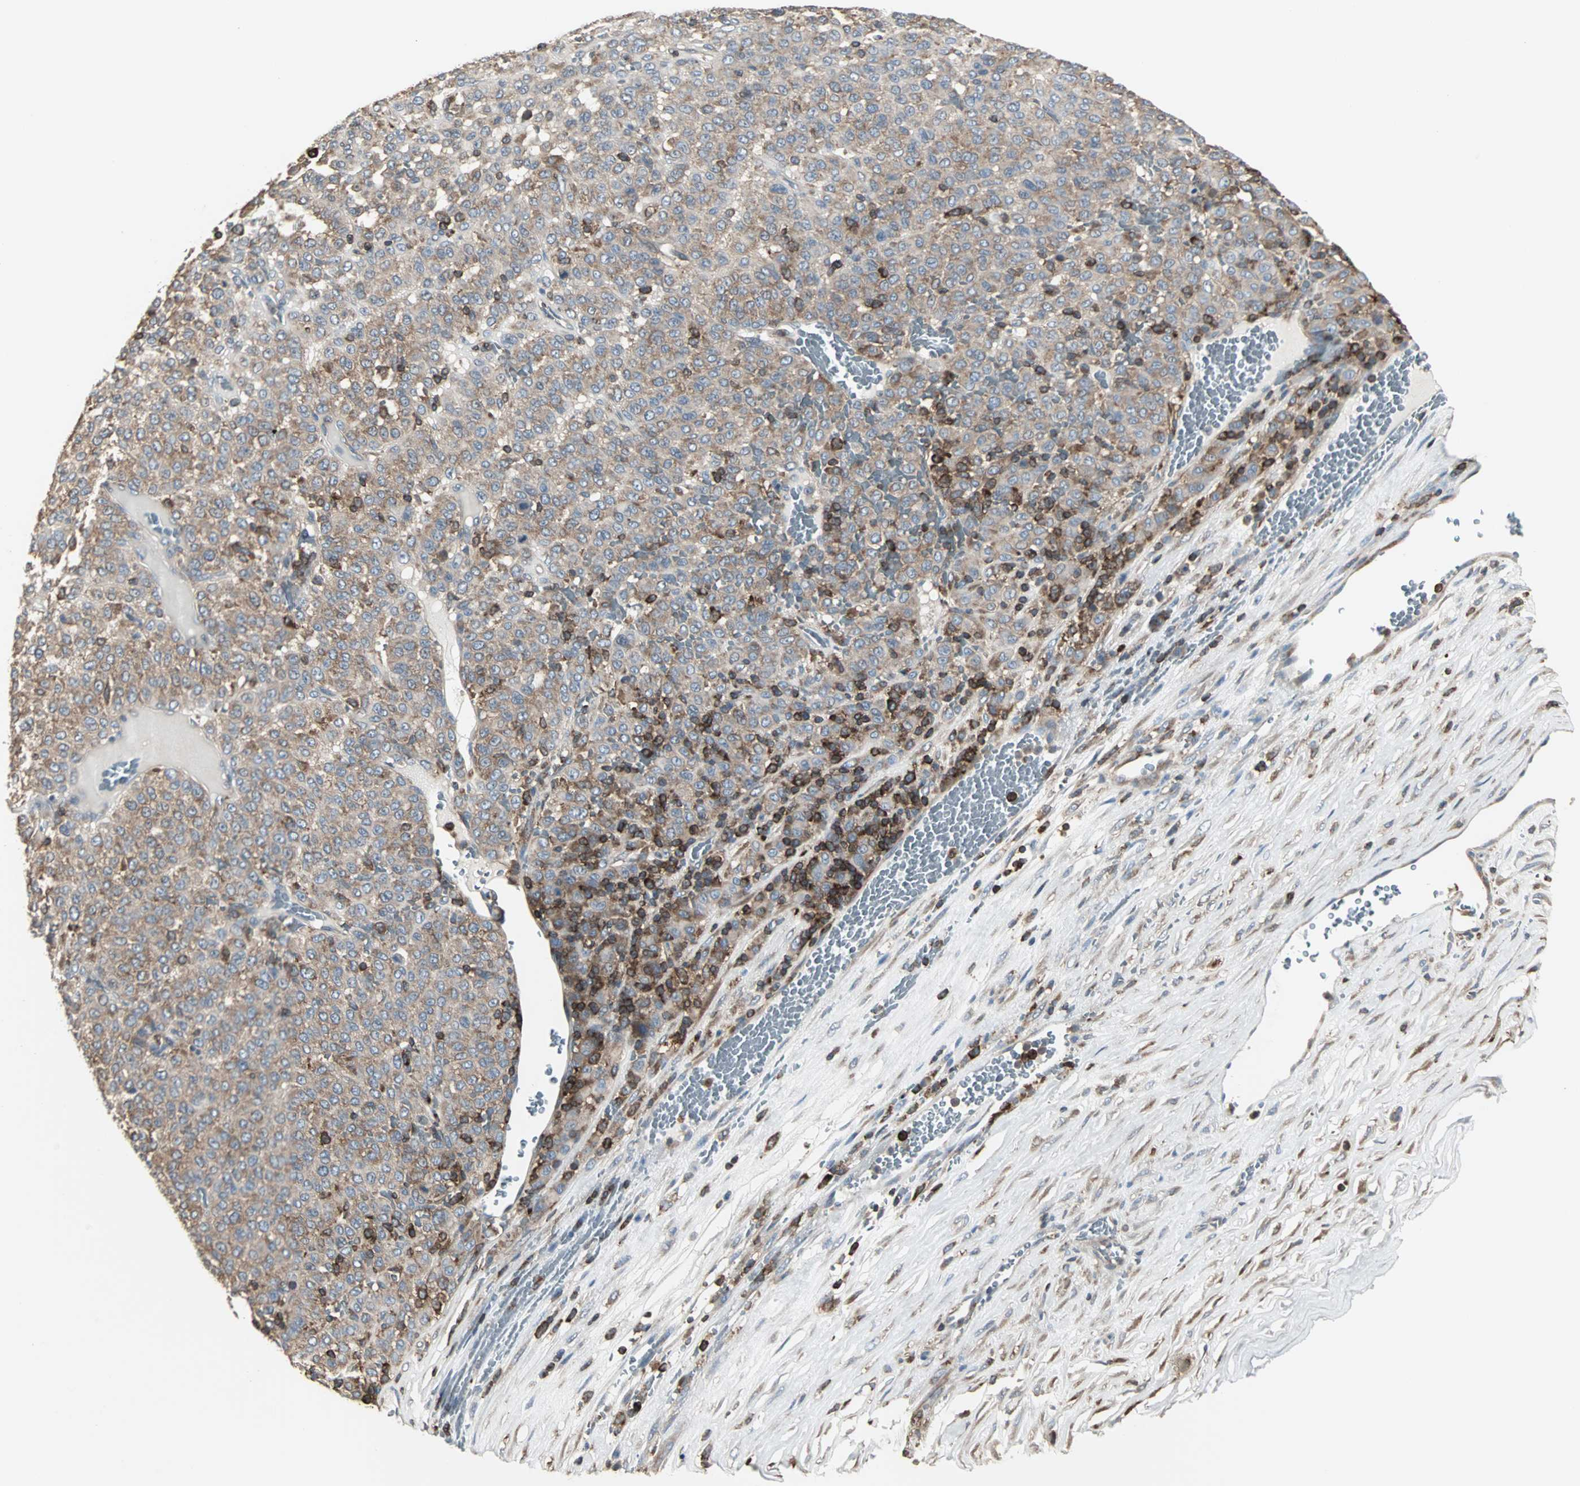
{"staining": {"intensity": "moderate", "quantity": ">75%", "location": "cytoplasmic/membranous"}, "tissue": "melanoma", "cell_type": "Tumor cells", "image_type": "cancer", "snomed": [{"axis": "morphology", "description": "Malignant melanoma, Metastatic site"}, {"axis": "topography", "description": "Pancreas"}], "caption": "This image exhibits malignant melanoma (metastatic site) stained with IHC to label a protein in brown. The cytoplasmic/membranous of tumor cells show moderate positivity for the protein. Nuclei are counter-stained blue.", "gene": "LRRFIP1", "patient": {"sex": "female", "age": 30}}